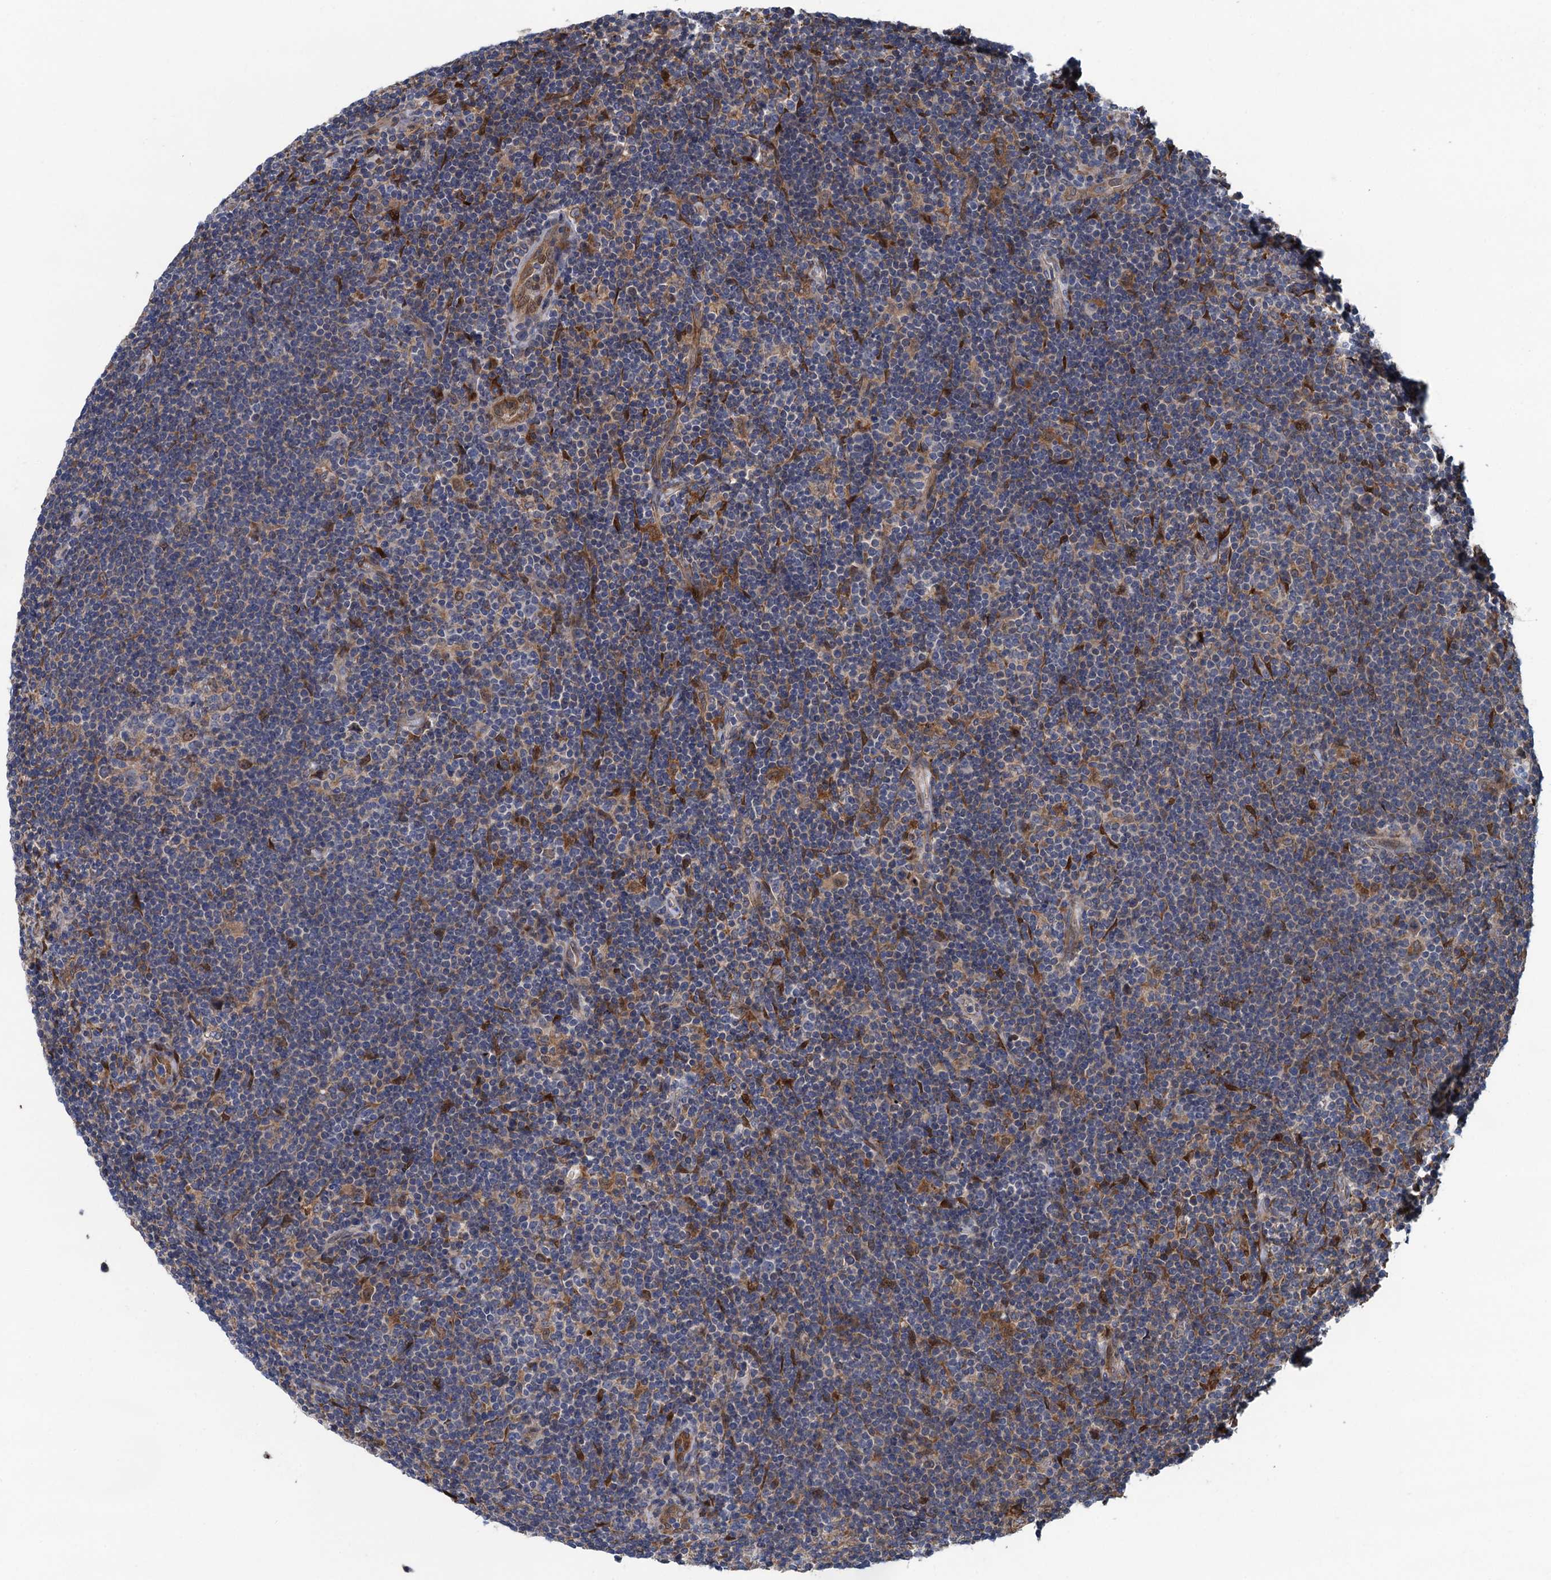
{"staining": {"intensity": "weak", "quantity": "<25%", "location": "cytoplasmic/membranous"}, "tissue": "lymphoma", "cell_type": "Tumor cells", "image_type": "cancer", "snomed": [{"axis": "morphology", "description": "Hodgkin's disease, NOS"}, {"axis": "topography", "description": "Lymph node"}], "caption": "High power microscopy micrograph of an immunohistochemistry (IHC) micrograph of Hodgkin's disease, revealing no significant positivity in tumor cells.", "gene": "CNTN5", "patient": {"sex": "female", "age": 57}}